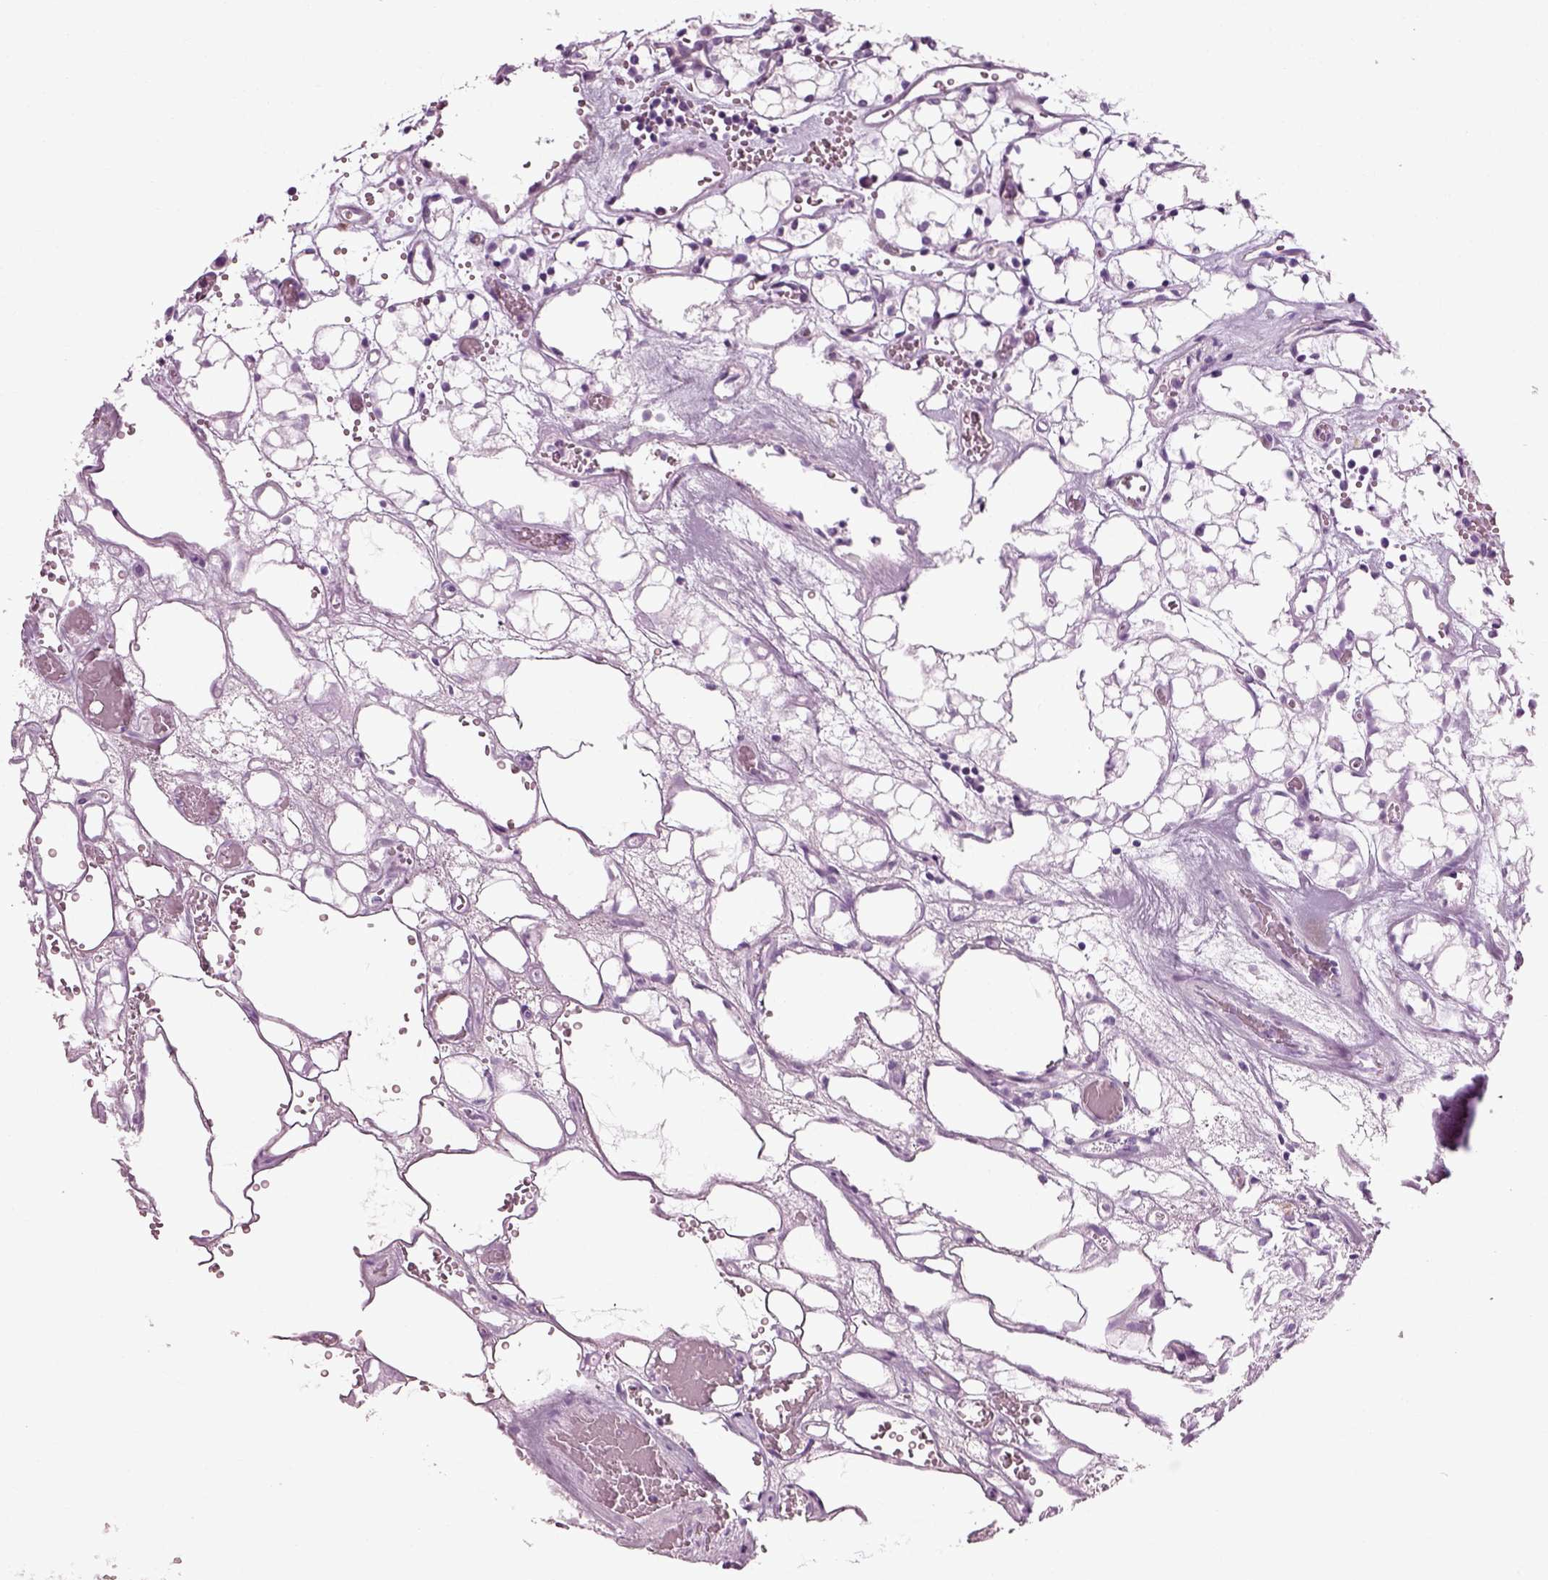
{"staining": {"intensity": "negative", "quantity": "none", "location": "none"}, "tissue": "renal cancer", "cell_type": "Tumor cells", "image_type": "cancer", "snomed": [{"axis": "morphology", "description": "Adenocarcinoma, NOS"}, {"axis": "topography", "description": "Kidney"}], "caption": "This photomicrograph is of renal adenocarcinoma stained with immunohistochemistry (IHC) to label a protein in brown with the nuclei are counter-stained blue. There is no staining in tumor cells. Nuclei are stained in blue.", "gene": "SCG5", "patient": {"sex": "female", "age": 69}}